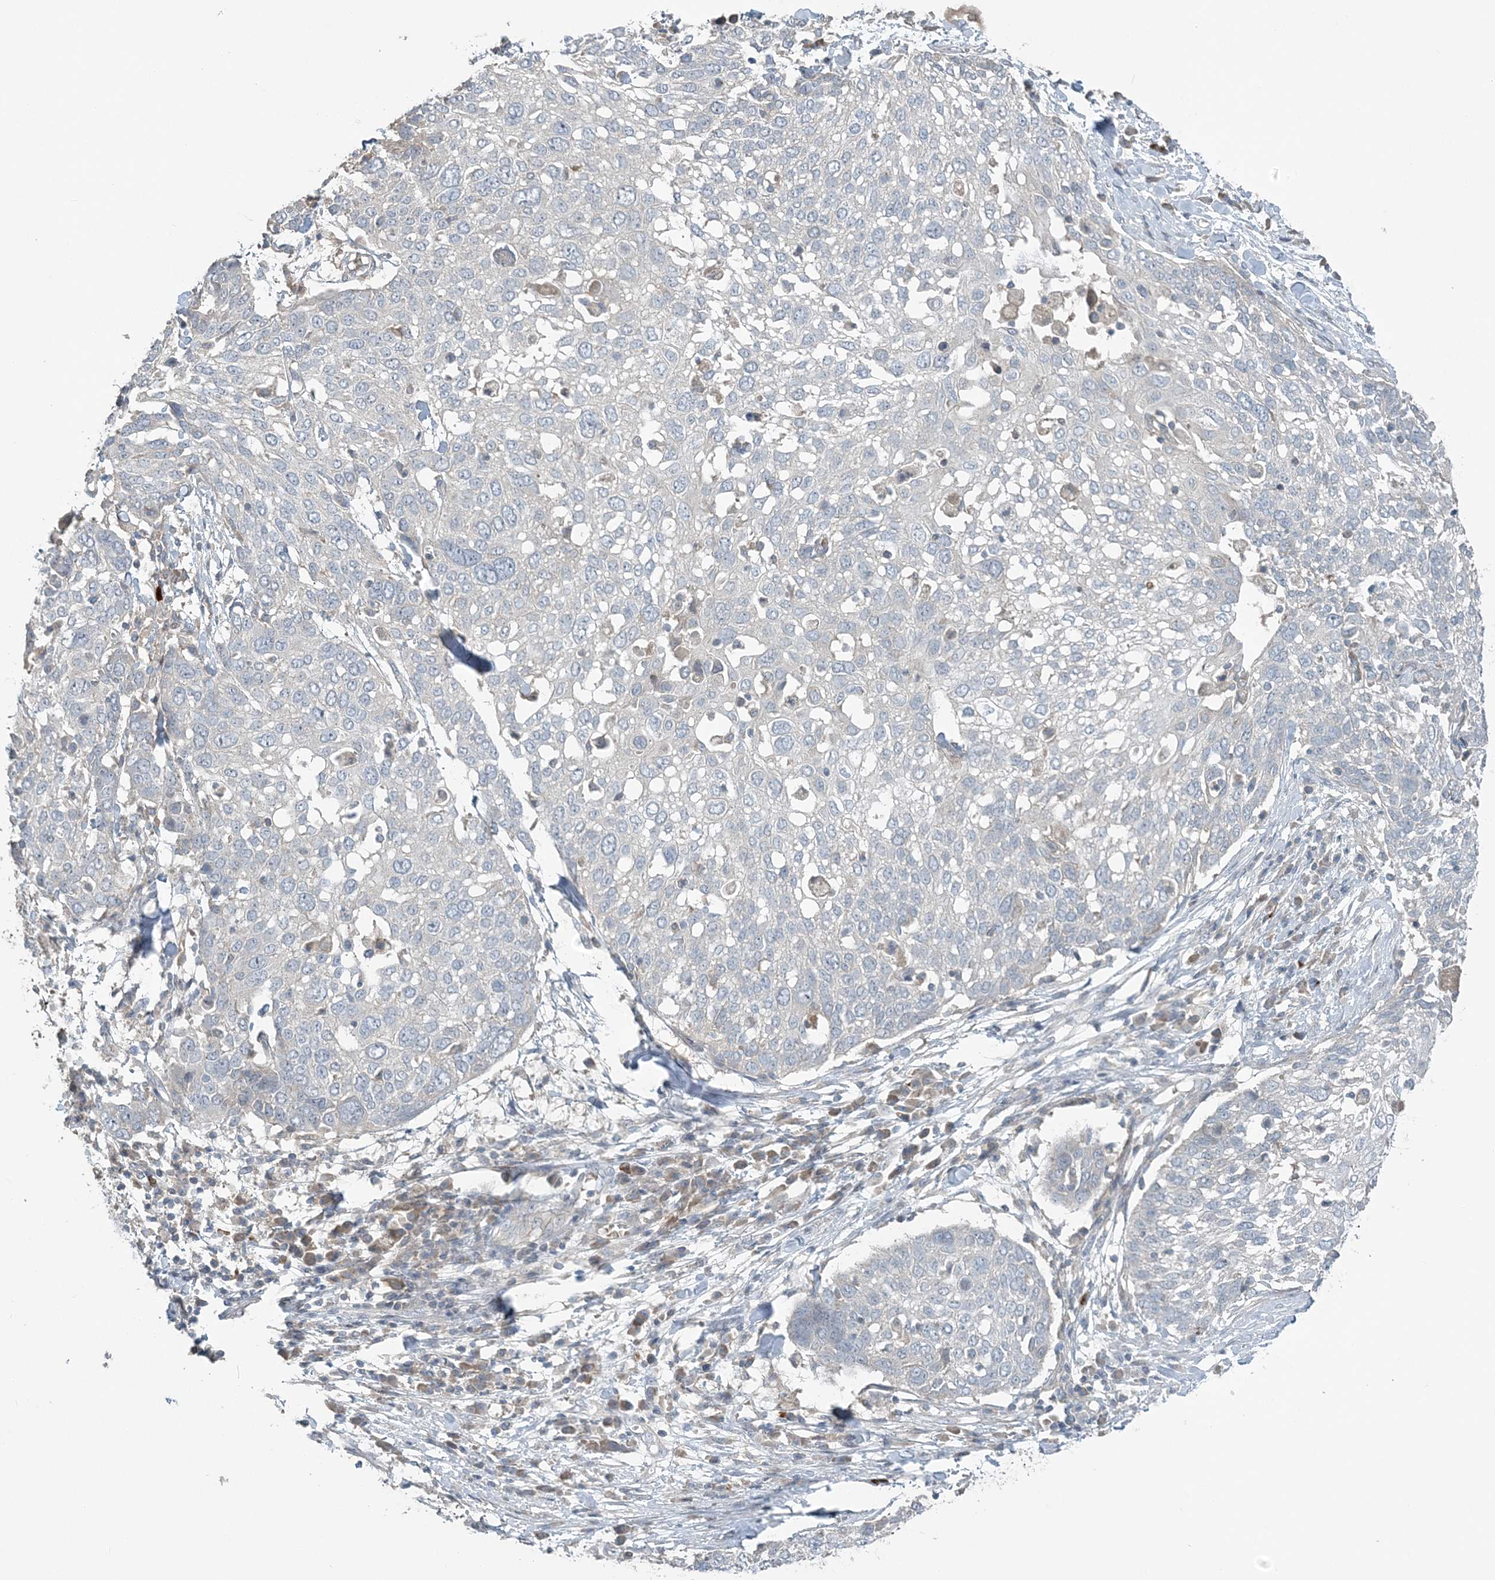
{"staining": {"intensity": "negative", "quantity": "none", "location": "none"}, "tissue": "lung cancer", "cell_type": "Tumor cells", "image_type": "cancer", "snomed": [{"axis": "morphology", "description": "Squamous cell carcinoma, NOS"}, {"axis": "topography", "description": "Lung"}], "caption": "Immunohistochemistry of squamous cell carcinoma (lung) reveals no positivity in tumor cells.", "gene": "SLC4A10", "patient": {"sex": "male", "age": 65}}